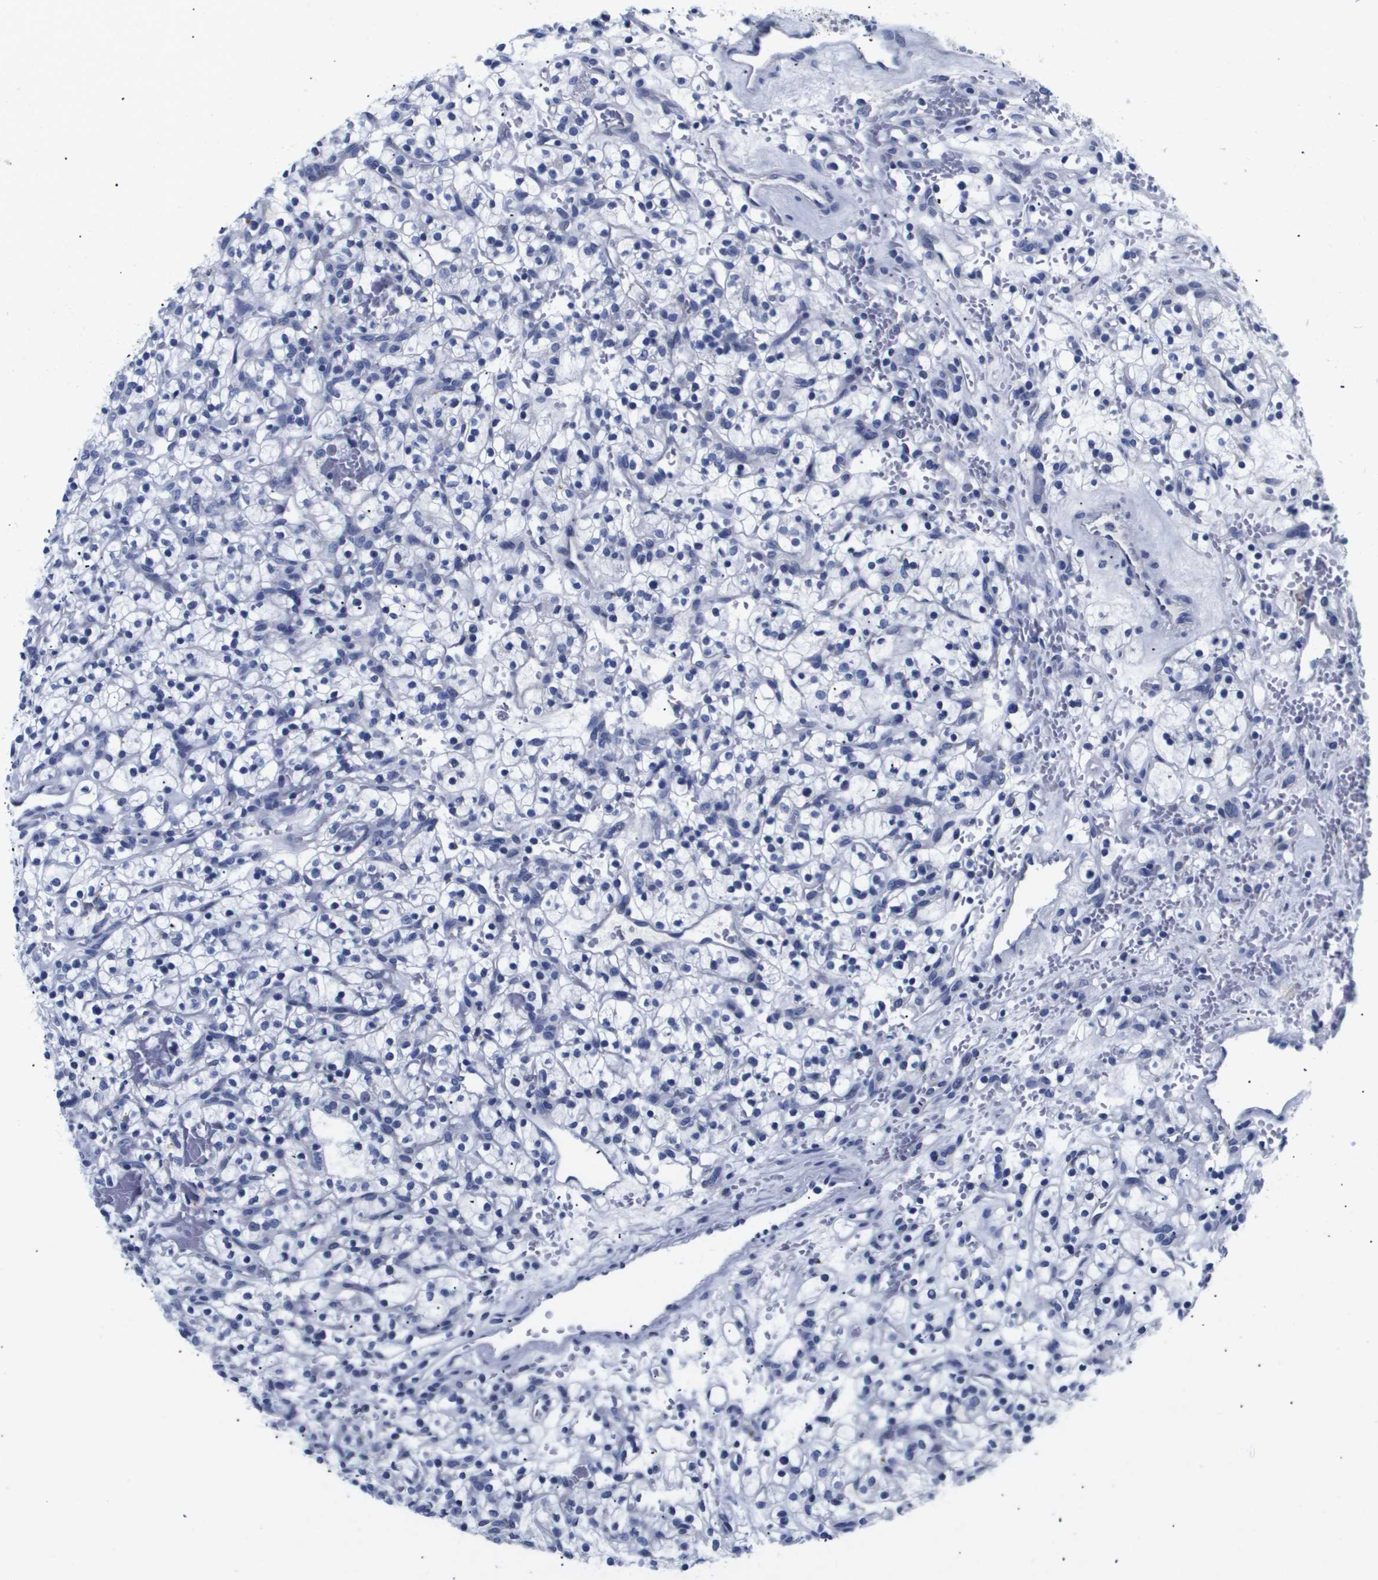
{"staining": {"intensity": "negative", "quantity": "none", "location": "none"}, "tissue": "renal cancer", "cell_type": "Tumor cells", "image_type": "cancer", "snomed": [{"axis": "morphology", "description": "Adenocarcinoma, NOS"}, {"axis": "topography", "description": "Kidney"}], "caption": "High magnification brightfield microscopy of adenocarcinoma (renal) stained with DAB (3,3'-diaminobenzidine) (brown) and counterstained with hematoxylin (blue): tumor cells show no significant staining.", "gene": "ATP6V0A4", "patient": {"sex": "female", "age": 57}}